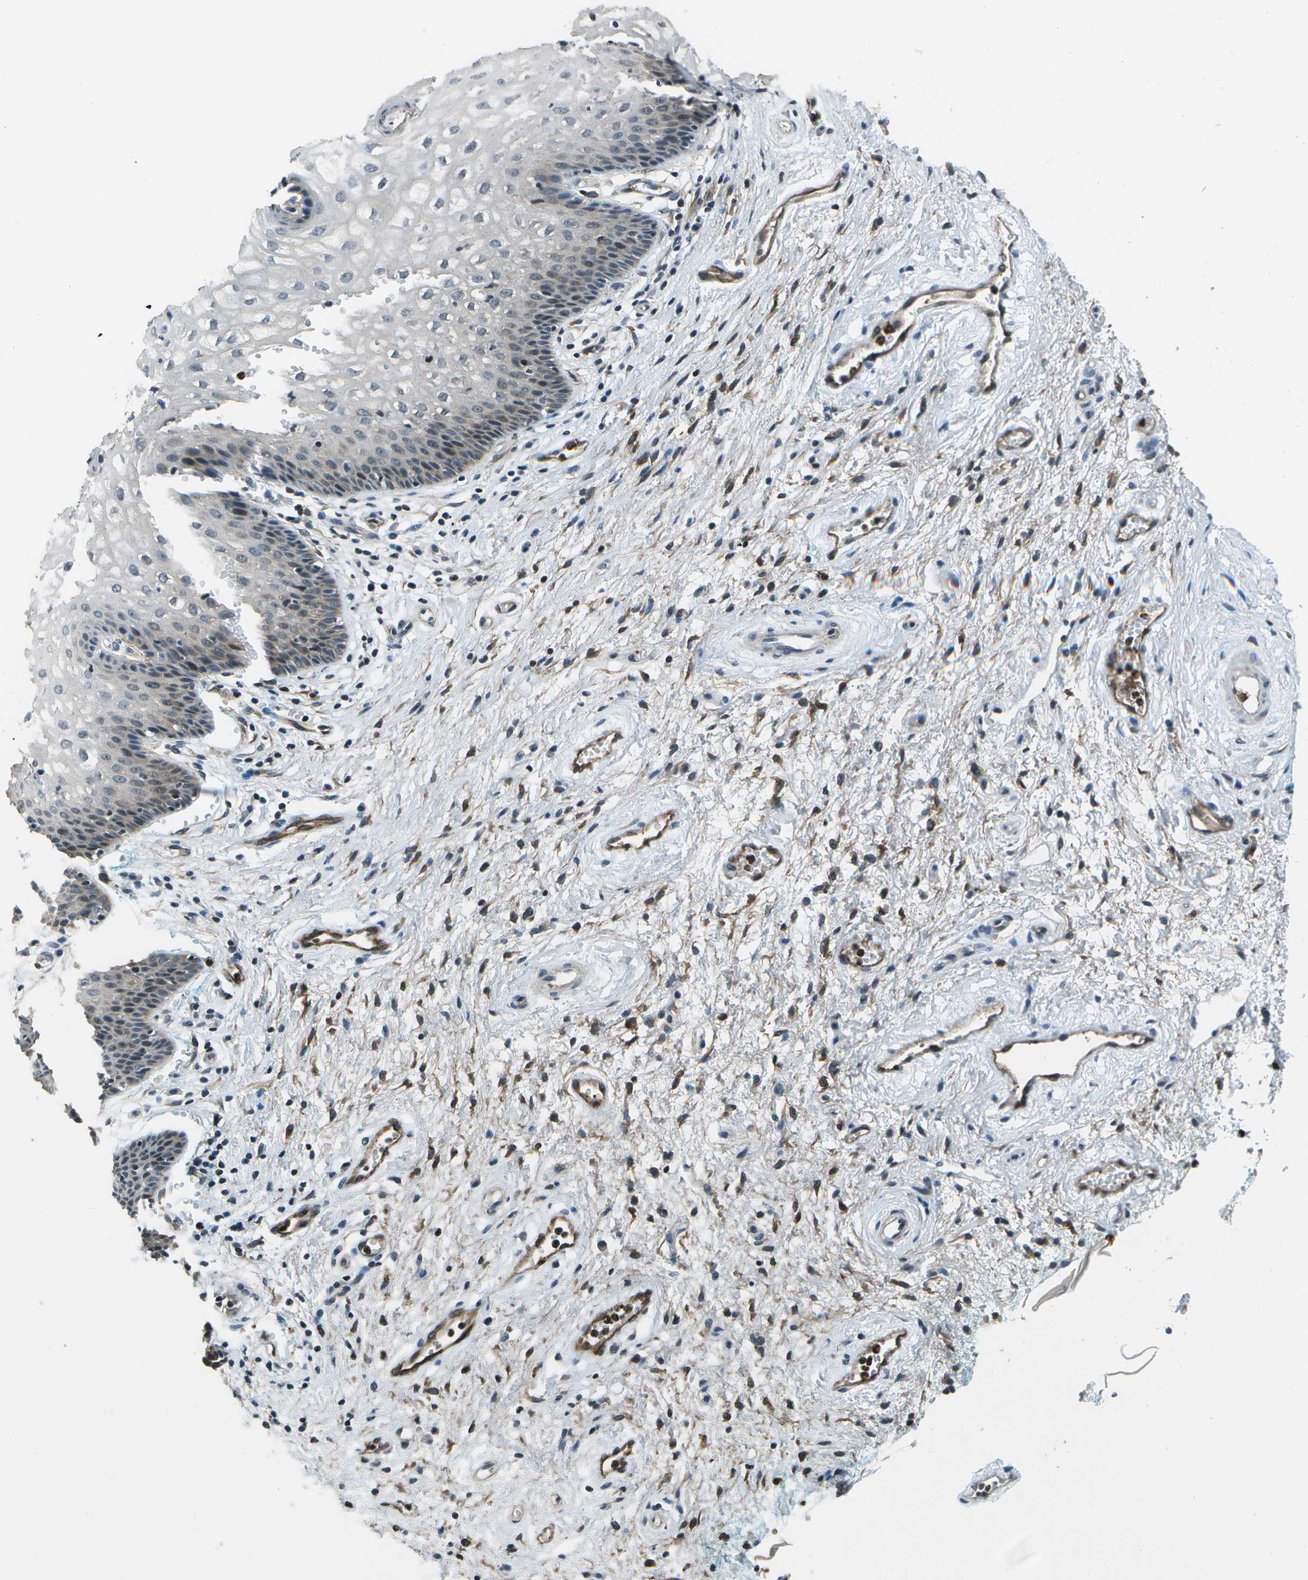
{"staining": {"intensity": "moderate", "quantity": "<25%", "location": "nuclear"}, "tissue": "vagina", "cell_type": "Squamous epithelial cells", "image_type": "normal", "snomed": [{"axis": "morphology", "description": "Normal tissue, NOS"}, {"axis": "topography", "description": "Vagina"}], "caption": "Squamous epithelial cells display low levels of moderate nuclear staining in about <25% of cells in normal vagina.", "gene": "PDLIM1", "patient": {"sex": "female", "age": 34}}